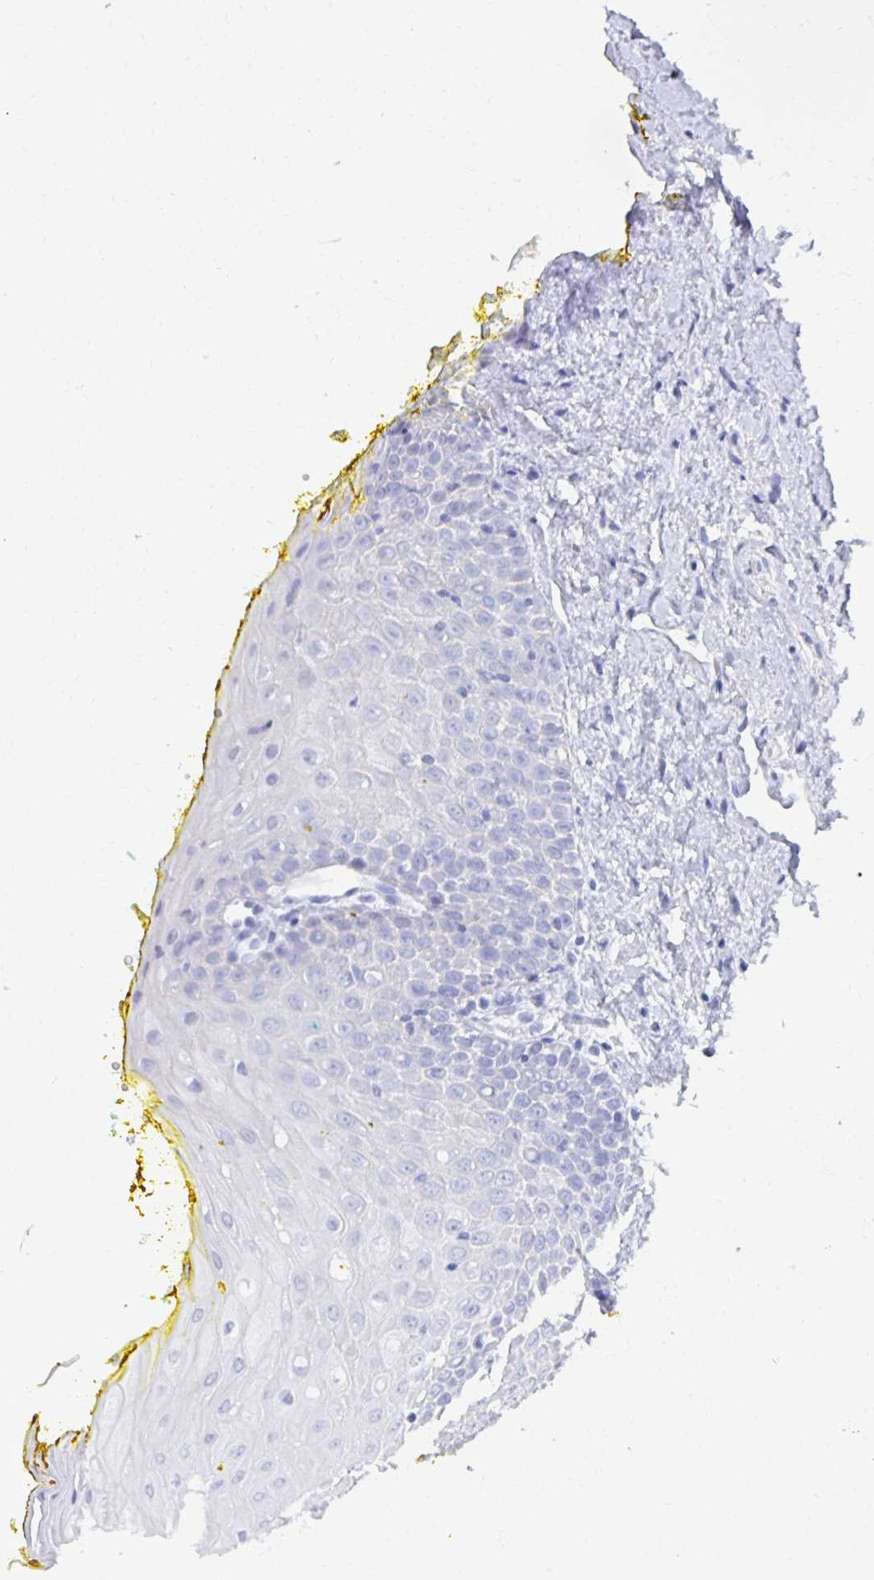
{"staining": {"intensity": "negative", "quantity": "none", "location": "none"}, "tissue": "oral mucosa", "cell_type": "Squamous epithelial cells", "image_type": "normal", "snomed": [{"axis": "morphology", "description": "Normal tissue, NOS"}, {"axis": "morphology", "description": "Squamous cell carcinoma, NOS"}, {"axis": "topography", "description": "Oral tissue"}, {"axis": "topography", "description": "Head-Neck"}], "caption": "Immunohistochemical staining of normal human oral mucosa exhibits no significant positivity in squamous epithelial cells.", "gene": "PRDM7", "patient": {"sex": "female", "age": 70}}